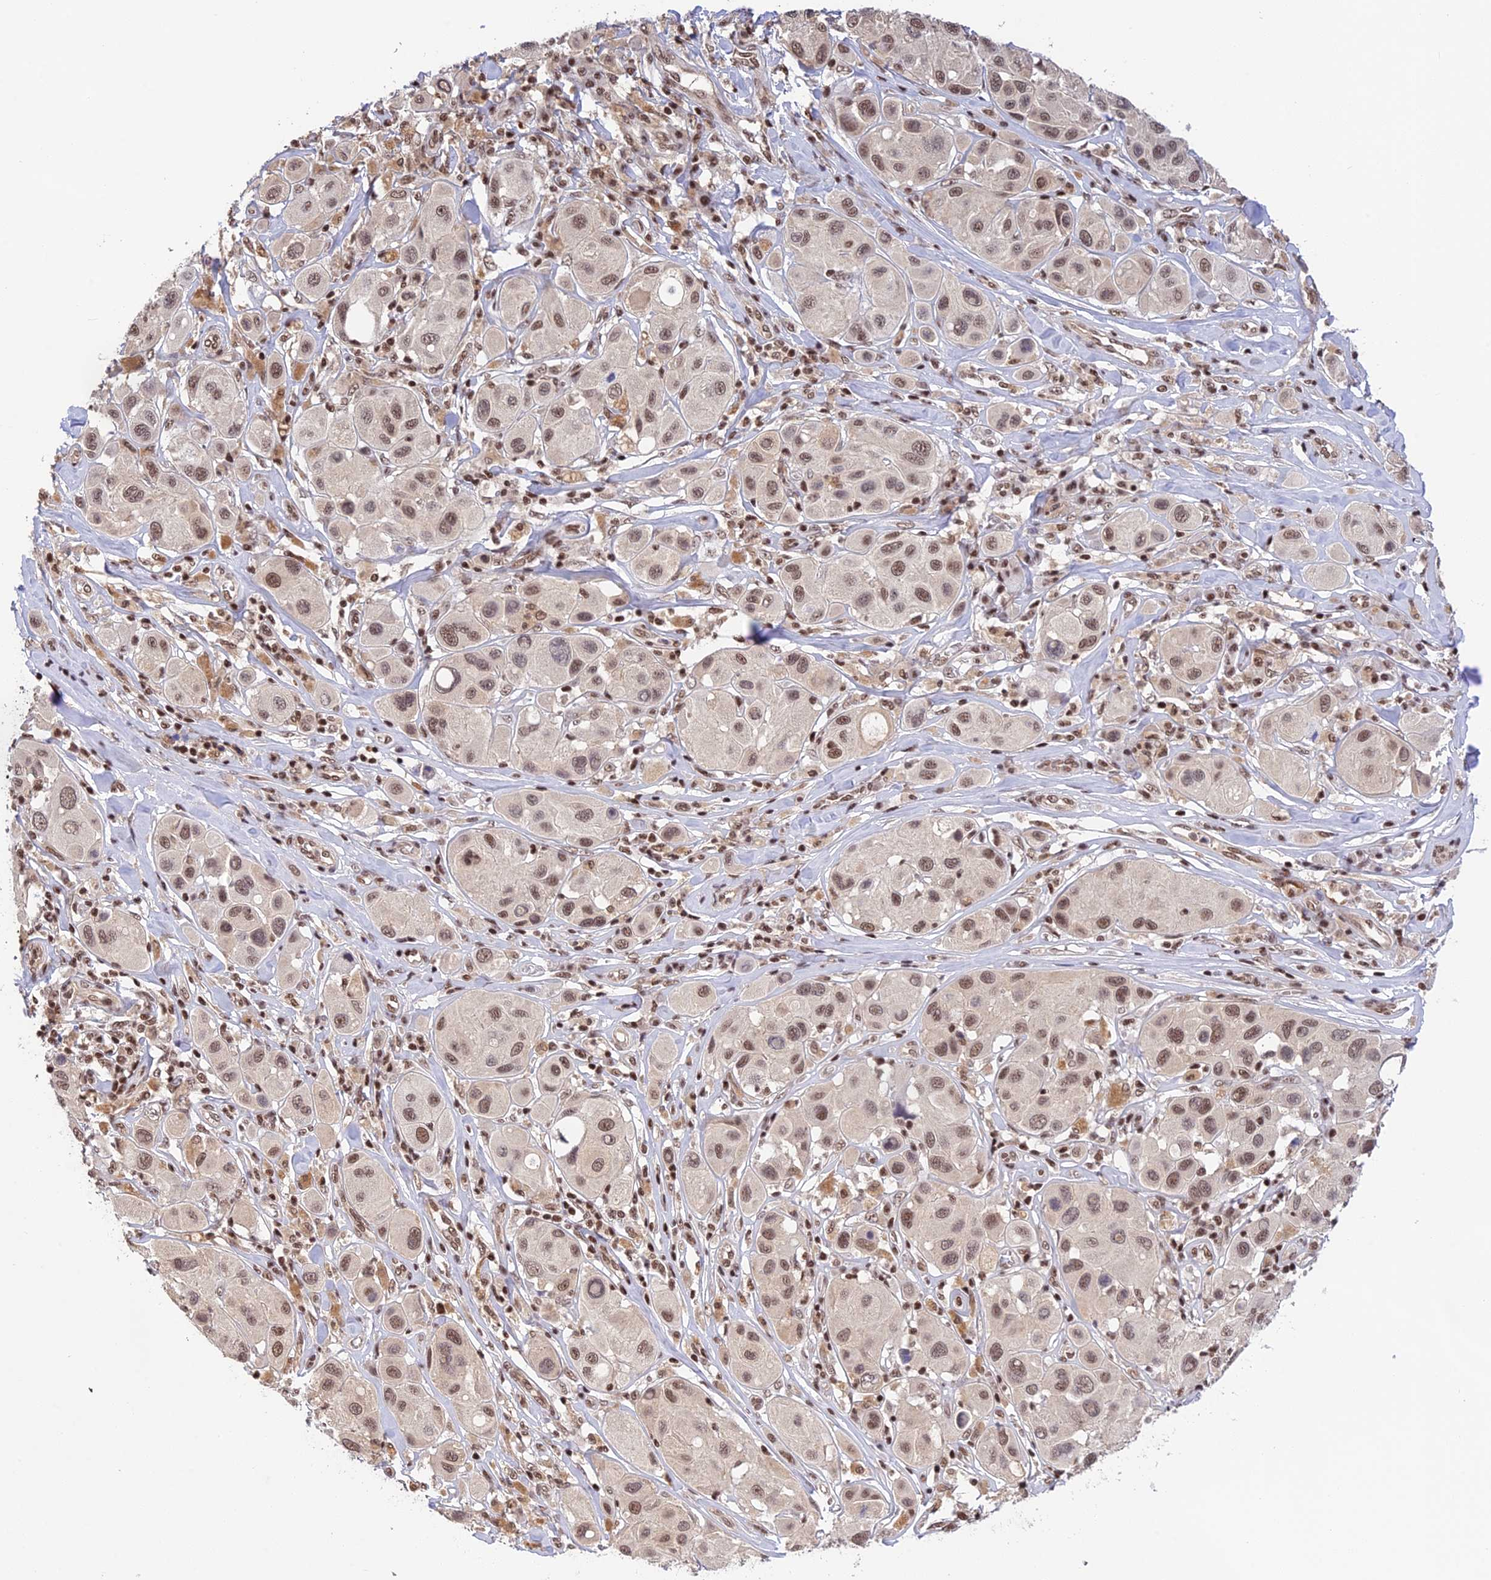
{"staining": {"intensity": "moderate", "quantity": ">75%", "location": "nuclear"}, "tissue": "melanoma", "cell_type": "Tumor cells", "image_type": "cancer", "snomed": [{"axis": "morphology", "description": "Malignant melanoma, Metastatic site"}, {"axis": "topography", "description": "Skin"}], "caption": "A histopathology image showing moderate nuclear expression in about >75% of tumor cells in malignant melanoma (metastatic site), as visualized by brown immunohistochemical staining.", "gene": "THAP11", "patient": {"sex": "male", "age": 41}}